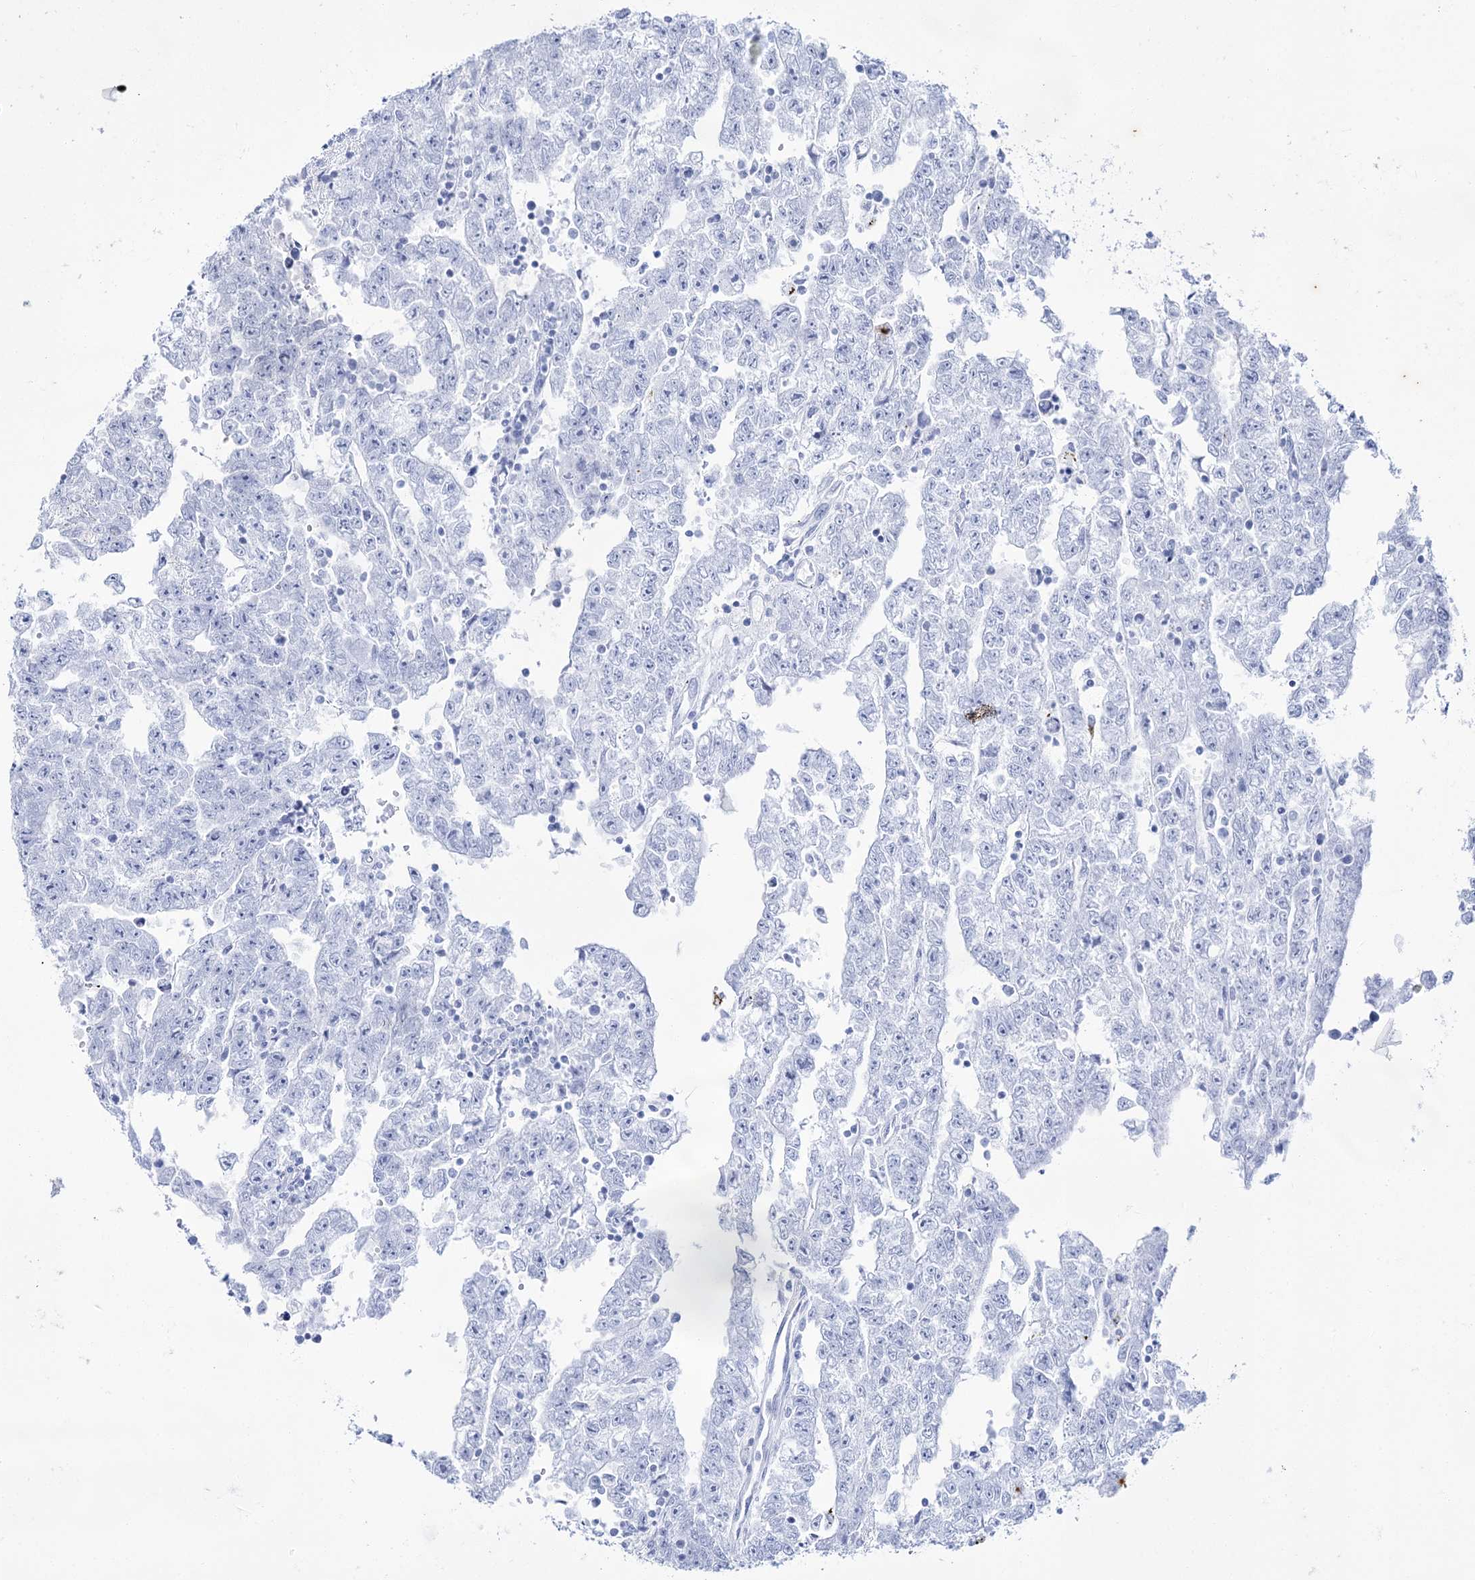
{"staining": {"intensity": "negative", "quantity": "none", "location": "none"}, "tissue": "testis cancer", "cell_type": "Tumor cells", "image_type": "cancer", "snomed": [{"axis": "morphology", "description": "Carcinoma, Embryonal, NOS"}, {"axis": "topography", "description": "Testis"}], "caption": "Immunohistochemistry (IHC) micrograph of testis cancer (embryonal carcinoma) stained for a protein (brown), which reveals no expression in tumor cells.", "gene": "ACRV1", "patient": {"sex": "male", "age": 25}}